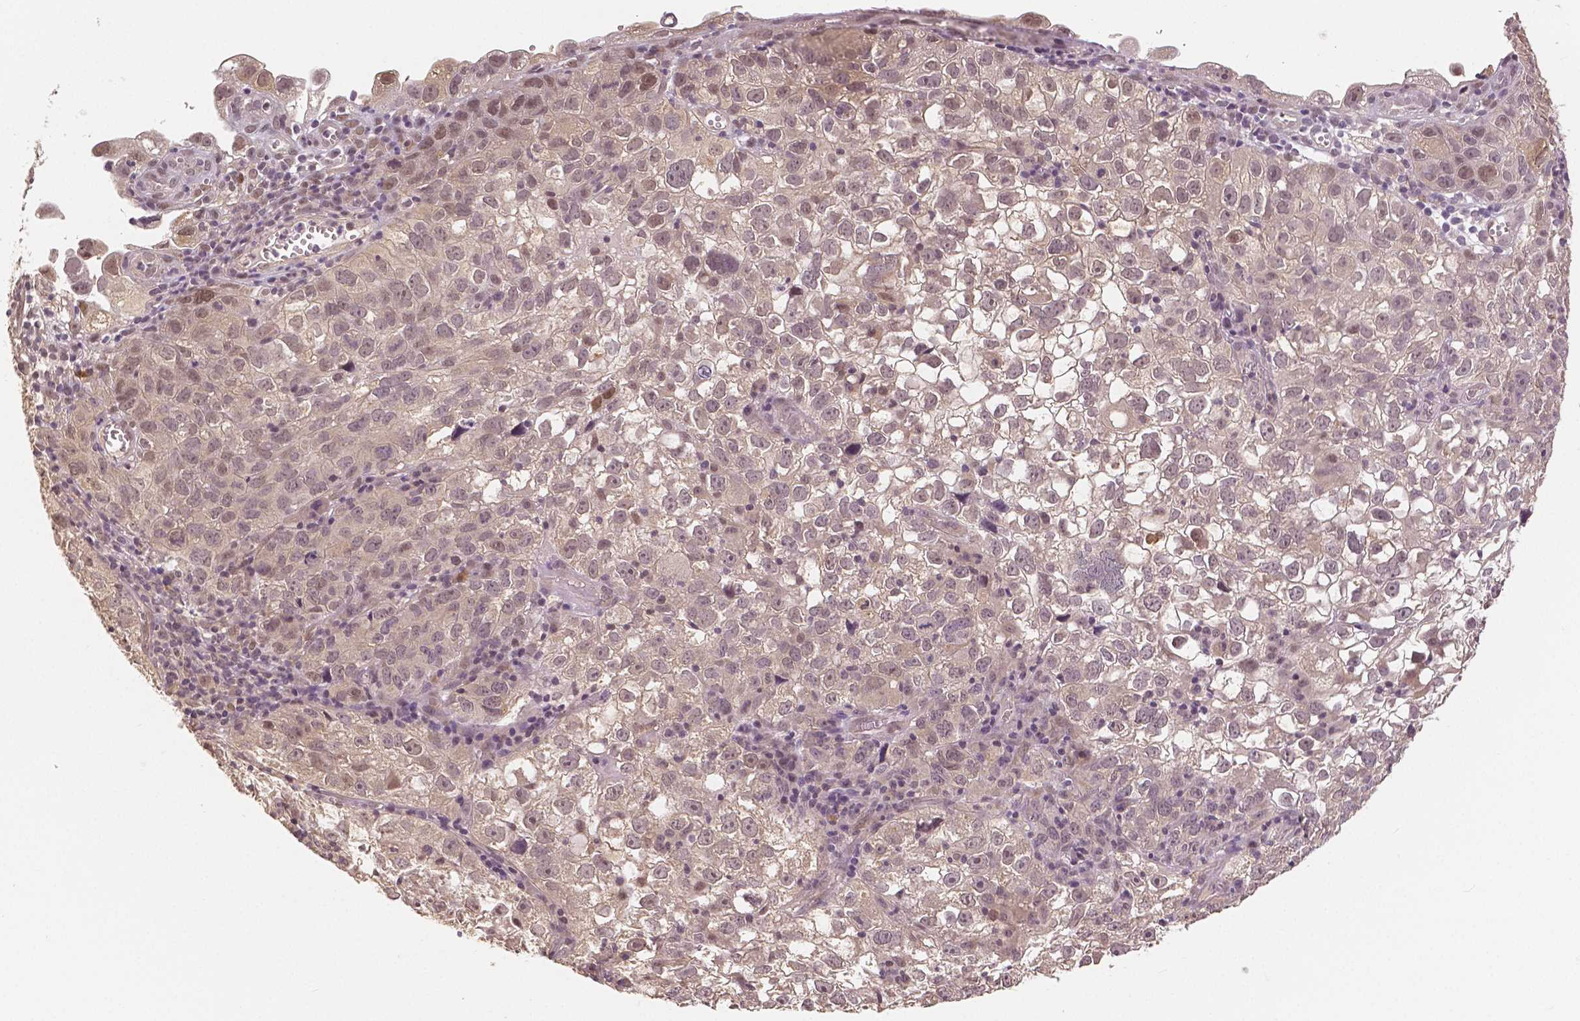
{"staining": {"intensity": "weak", "quantity": "25%-75%", "location": "cytoplasmic/membranous,nuclear"}, "tissue": "cervical cancer", "cell_type": "Tumor cells", "image_type": "cancer", "snomed": [{"axis": "morphology", "description": "Squamous cell carcinoma, NOS"}, {"axis": "topography", "description": "Cervix"}], "caption": "Protein analysis of cervical squamous cell carcinoma tissue shows weak cytoplasmic/membranous and nuclear staining in about 25%-75% of tumor cells.", "gene": "MAP1LC3B", "patient": {"sex": "female", "age": 55}}